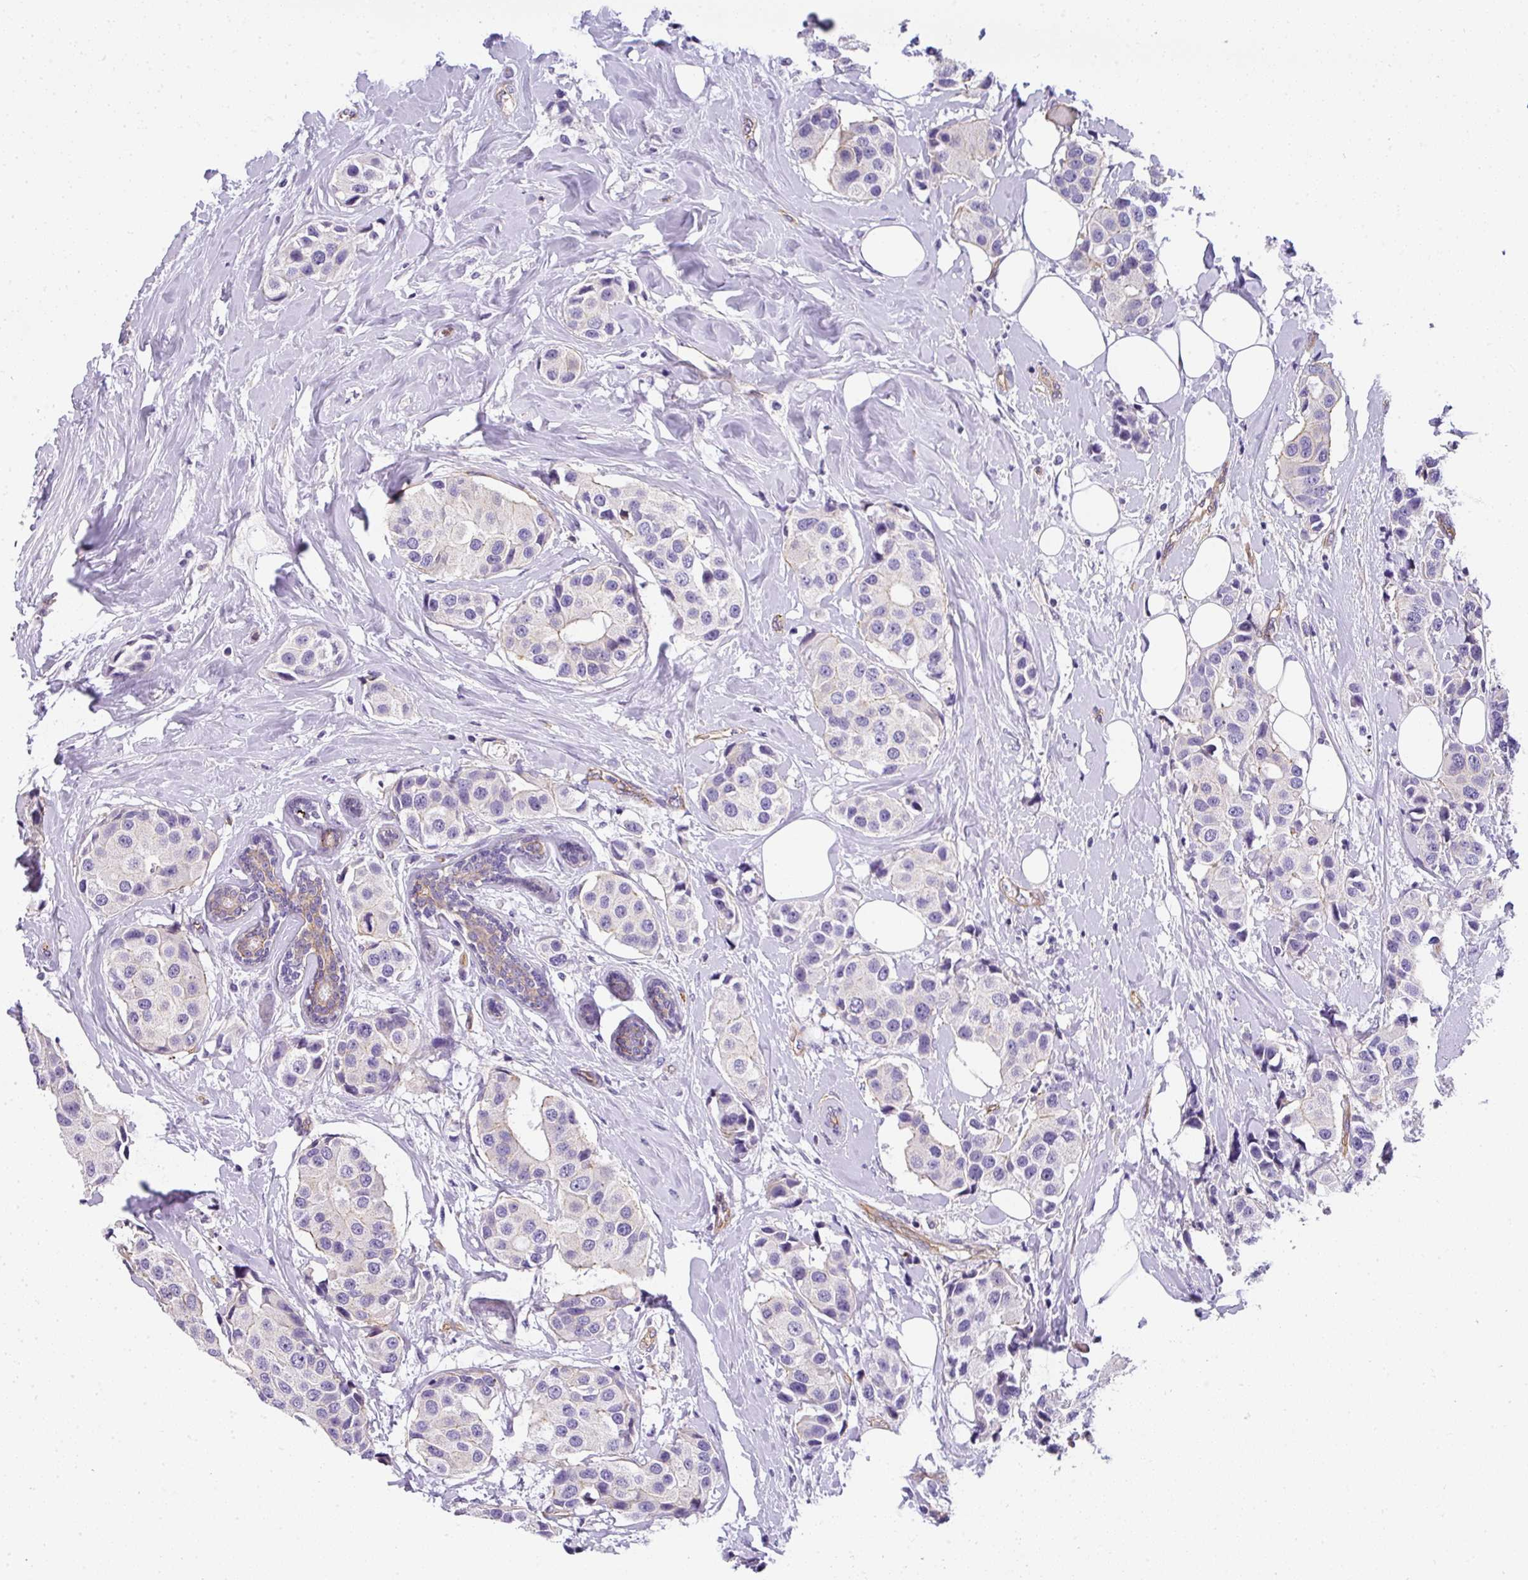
{"staining": {"intensity": "negative", "quantity": "none", "location": "none"}, "tissue": "breast cancer", "cell_type": "Tumor cells", "image_type": "cancer", "snomed": [{"axis": "morphology", "description": "Normal tissue, NOS"}, {"axis": "morphology", "description": "Duct carcinoma"}, {"axis": "topography", "description": "Breast"}], "caption": "Immunohistochemistry histopathology image of neoplastic tissue: breast cancer stained with DAB (3,3'-diaminobenzidine) exhibits no significant protein expression in tumor cells.", "gene": "OR11H4", "patient": {"sex": "female", "age": 39}}